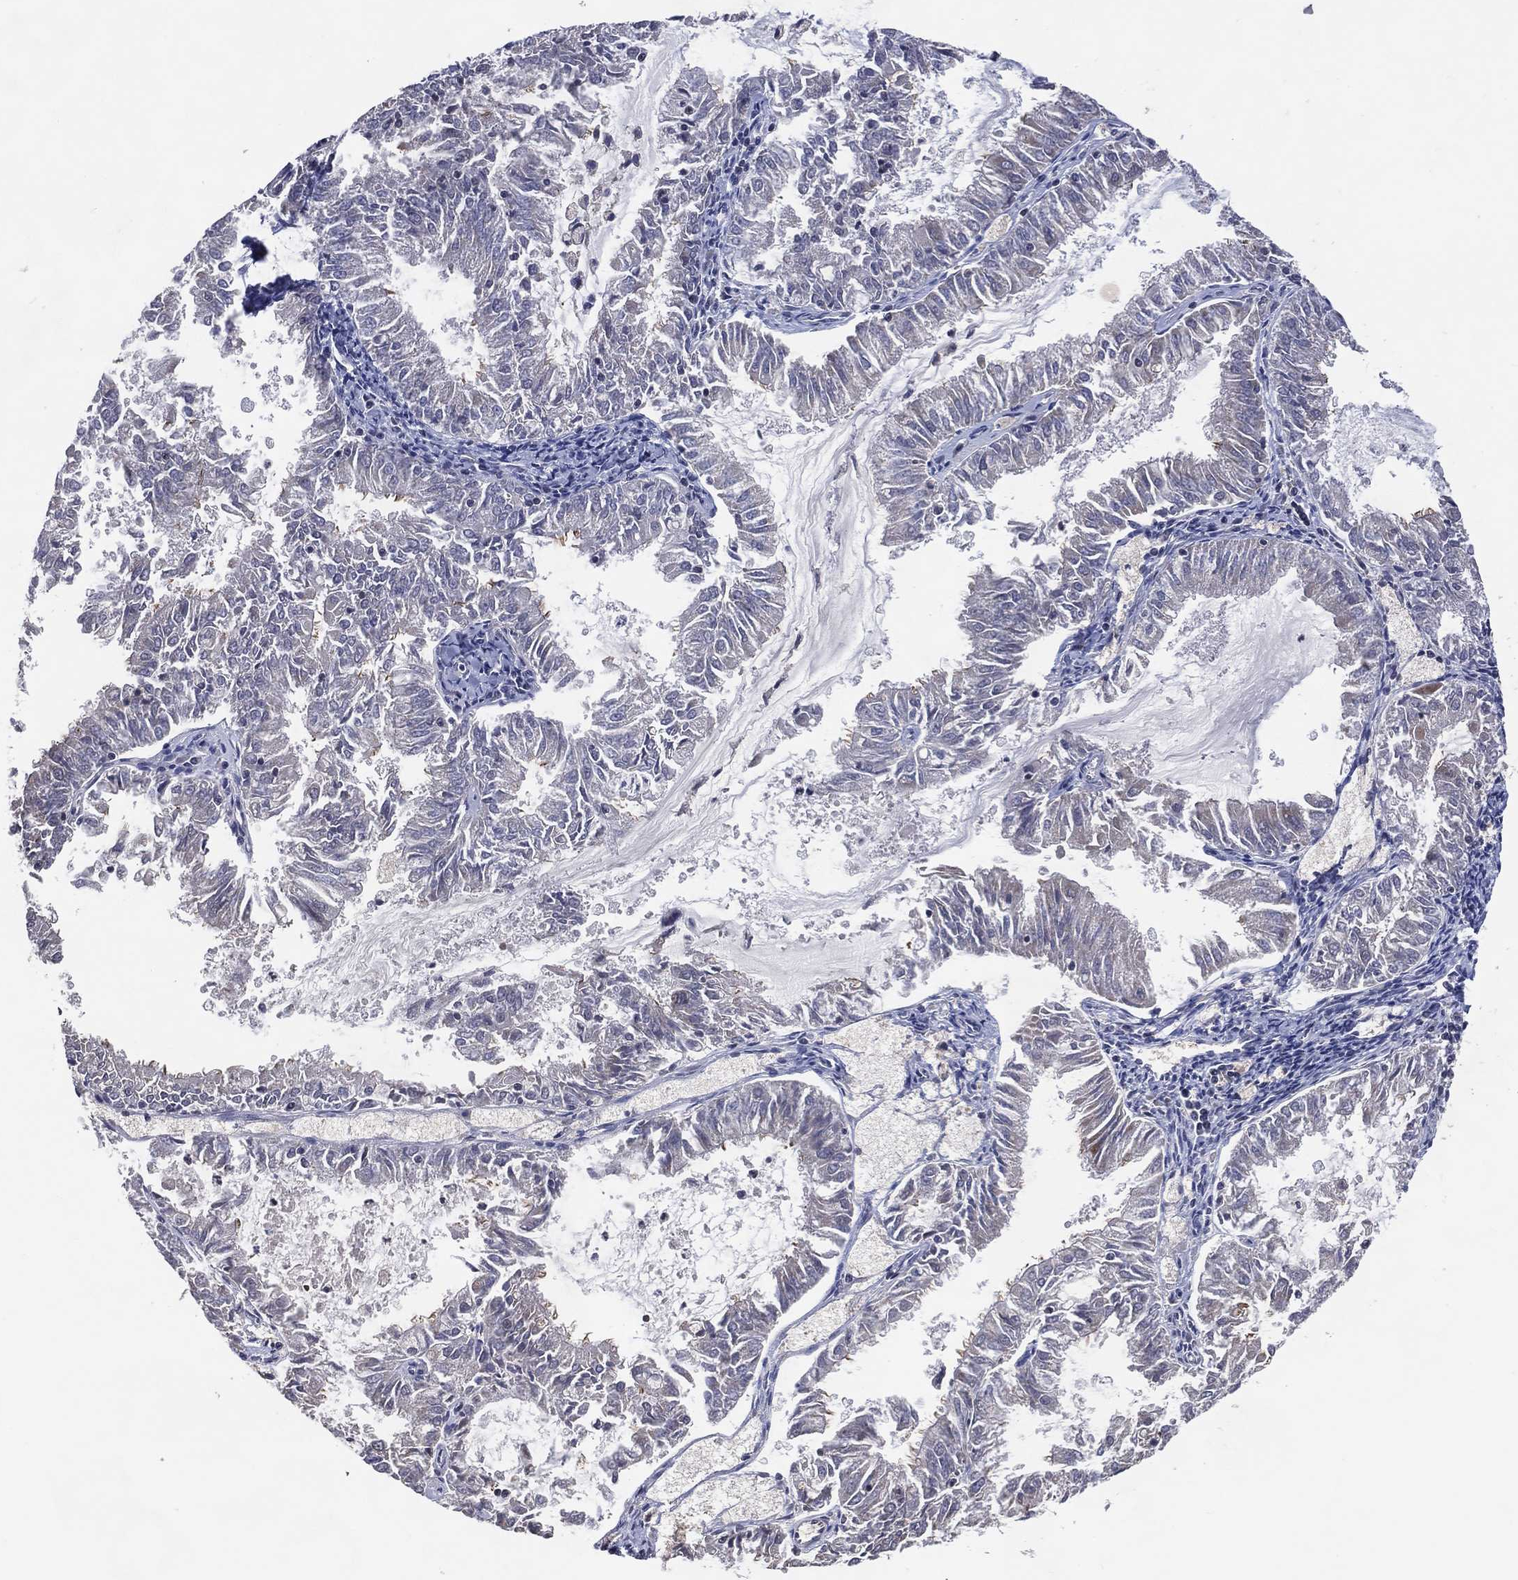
{"staining": {"intensity": "negative", "quantity": "none", "location": "none"}, "tissue": "endometrial cancer", "cell_type": "Tumor cells", "image_type": "cancer", "snomed": [{"axis": "morphology", "description": "Adenocarcinoma, NOS"}, {"axis": "topography", "description": "Endometrium"}], "caption": "This is an immunohistochemistry histopathology image of human endometrial cancer (adenocarcinoma). There is no positivity in tumor cells.", "gene": "DNAH7", "patient": {"sex": "female", "age": 57}}